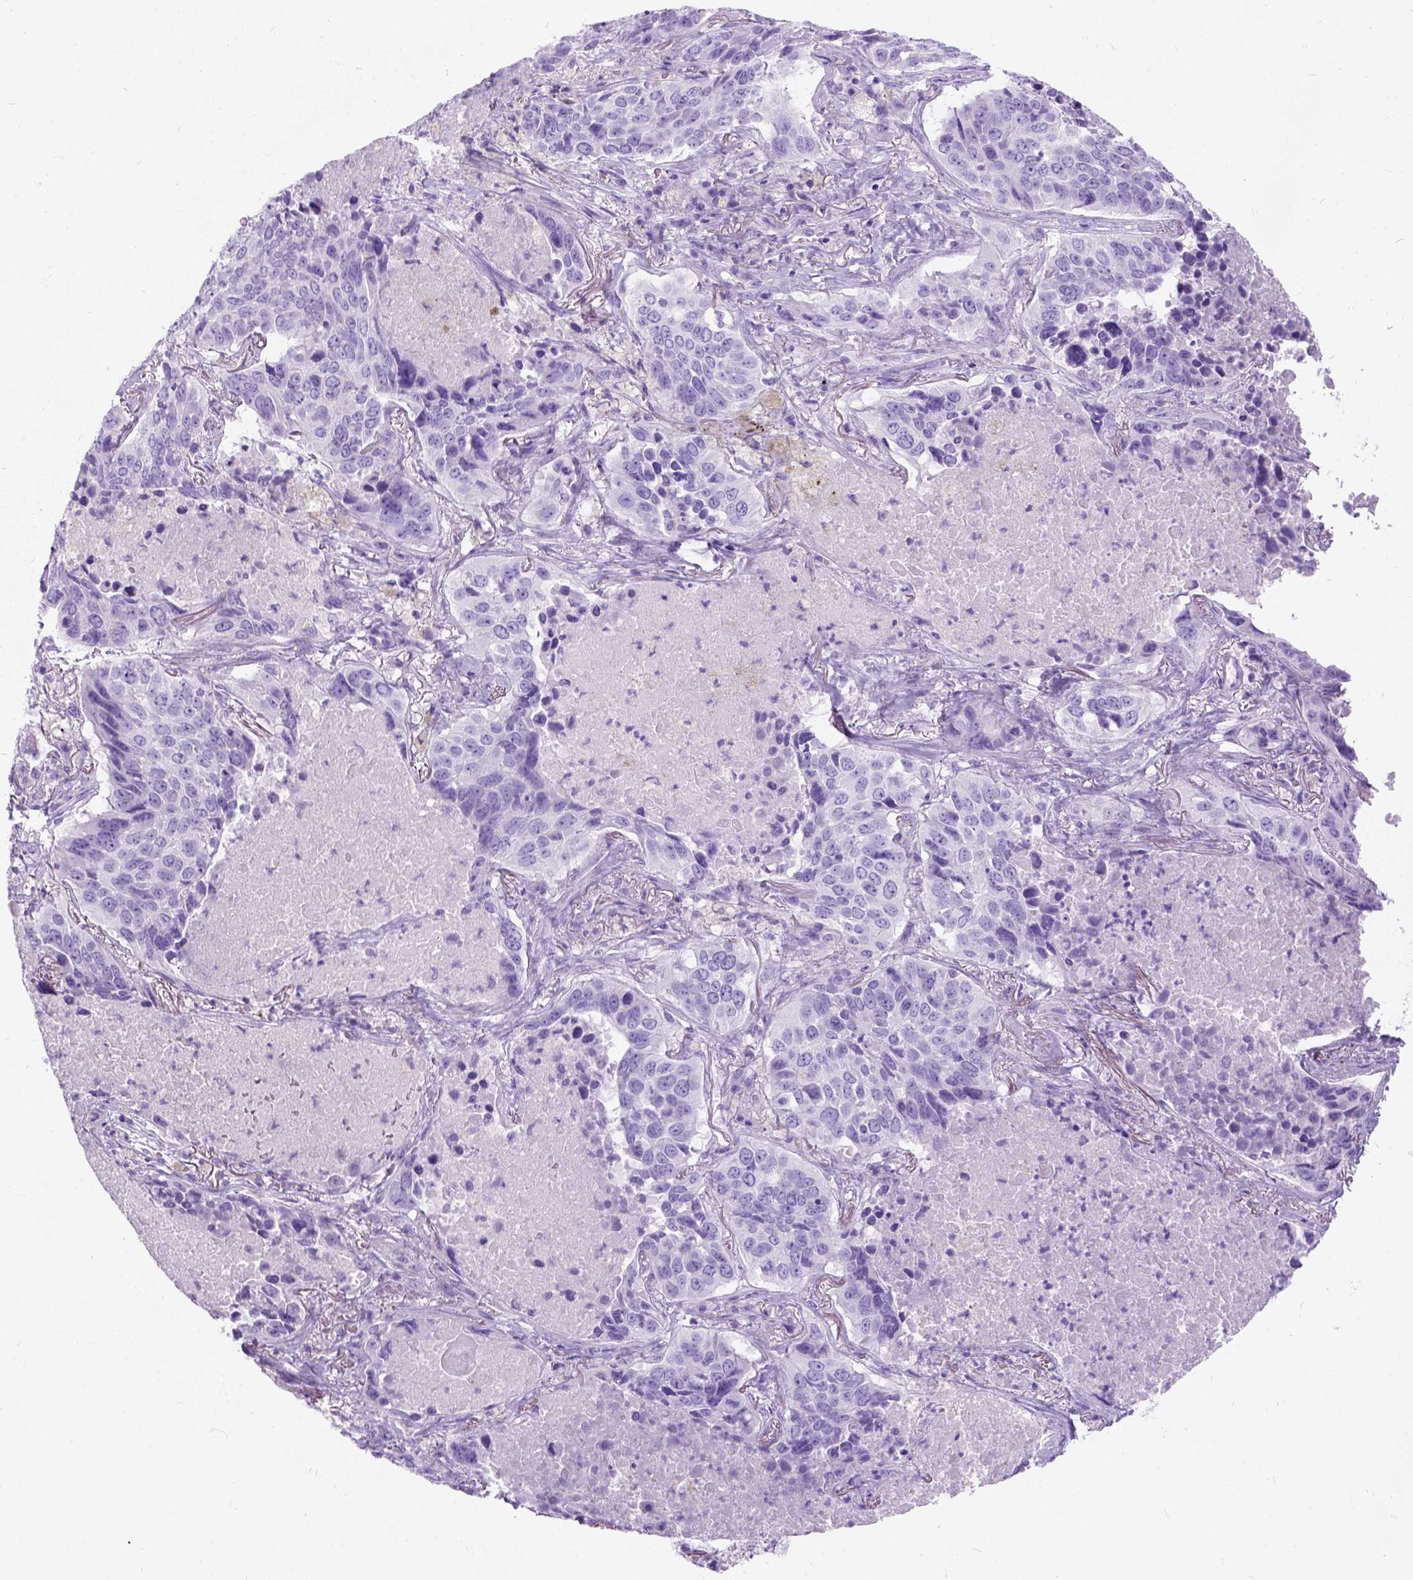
{"staining": {"intensity": "negative", "quantity": "none", "location": "none"}, "tissue": "lung cancer", "cell_type": "Tumor cells", "image_type": "cancer", "snomed": [{"axis": "morphology", "description": "Normal tissue, NOS"}, {"axis": "morphology", "description": "Squamous cell carcinoma, NOS"}, {"axis": "topography", "description": "Bronchus"}, {"axis": "topography", "description": "Lung"}], "caption": "Lung cancer was stained to show a protein in brown. There is no significant staining in tumor cells.", "gene": "C7orf57", "patient": {"sex": "male", "age": 64}}